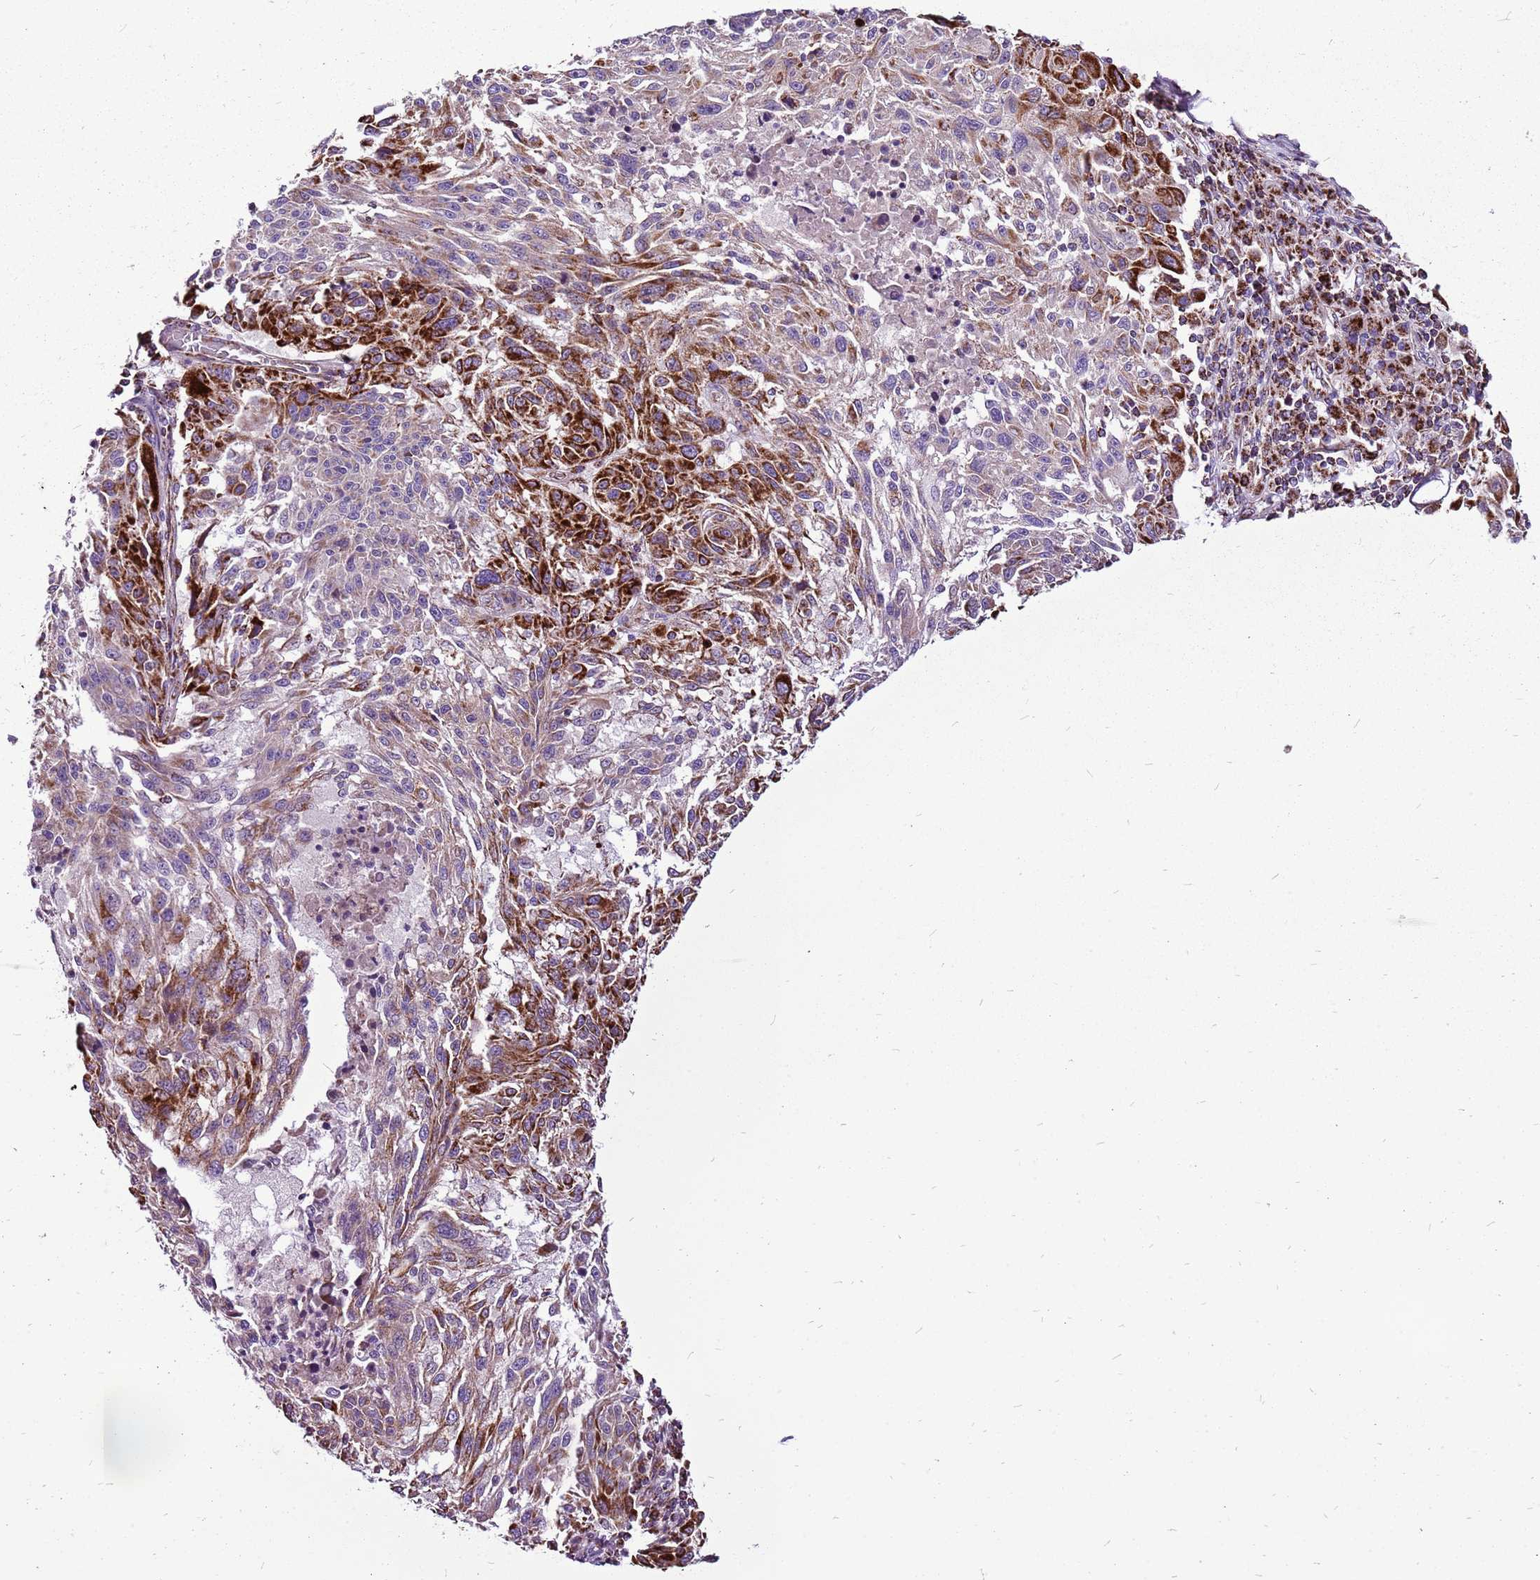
{"staining": {"intensity": "strong", "quantity": "25%-75%", "location": "cytoplasmic/membranous"}, "tissue": "melanoma", "cell_type": "Tumor cells", "image_type": "cancer", "snomed": [{"axis": "morphology", "description": "Malignant melanoma, NOS"}, {"axis": "topography", "description": "Skin"}], "caption": "Brown immunohistochemical staining in human melanoma reveals strong cytoplasmic/membranous positivity in about 25%-75% of tumor cells.", "gene": "GCDH", "patient": {"sex": "male", "age": 53}}